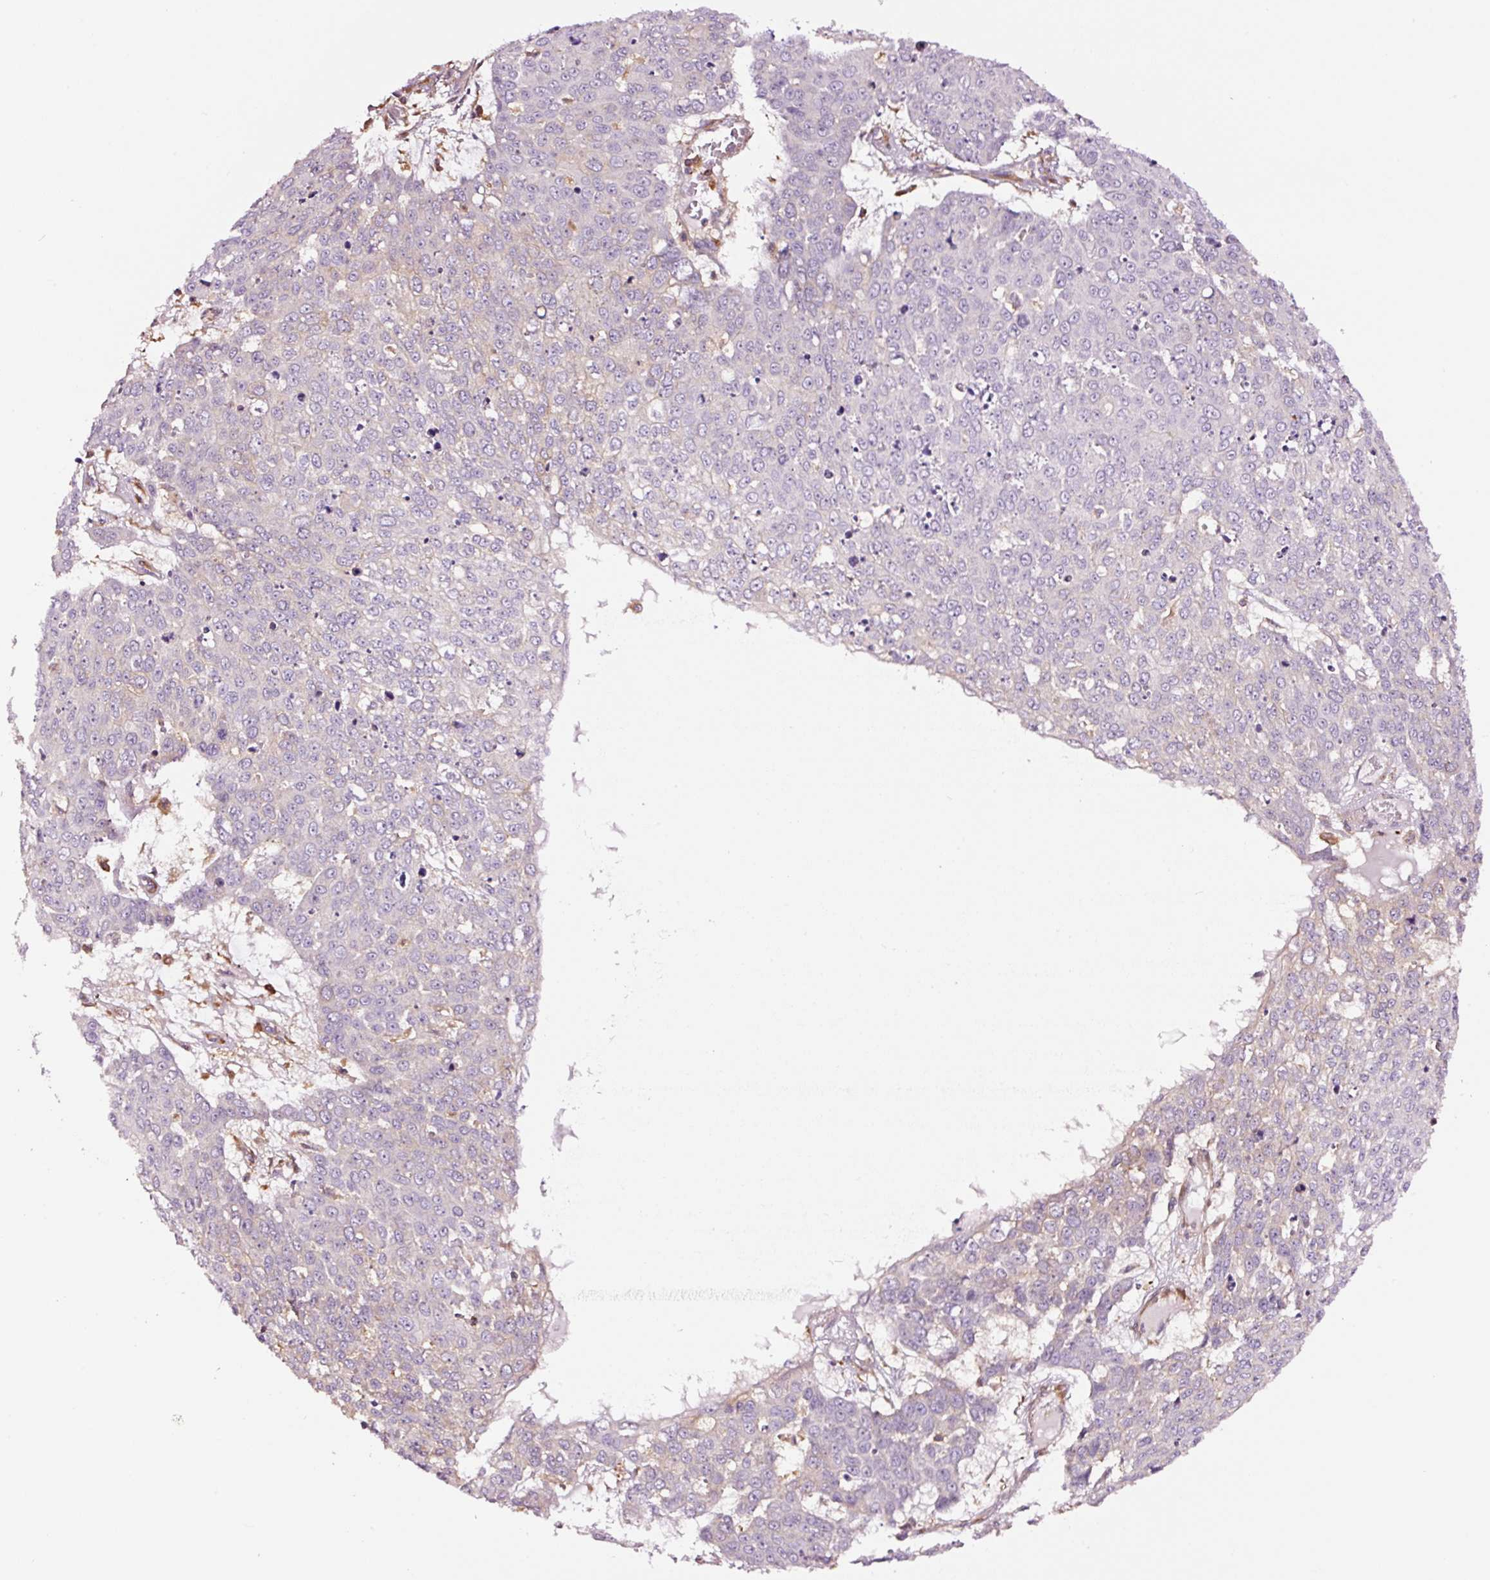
{"staining": {"intensity": "negative", "quantity": "none", "location": "none"}, "tissue": "skin cancer", "cell_type": "Tumor cells", "image_type": "cancer", "snomed": [{"axis": "morphology", "description": "Squamous cell carcinoma, NOS"}, {"axis": "topography", "description": "Skin"}], "caption": "An immunohistochemistry histopathology image of skin cancer (squamous cell carcinoma) is shown. There is no staining in tumor cells of skin cancer (squamous cell carcinoma). The staining is performed using DAB brown chromogen with nuclei counter-stained in using hematoxylin.", "gene": "METAP1", "patient": {"sex": "male", "age": 71}}